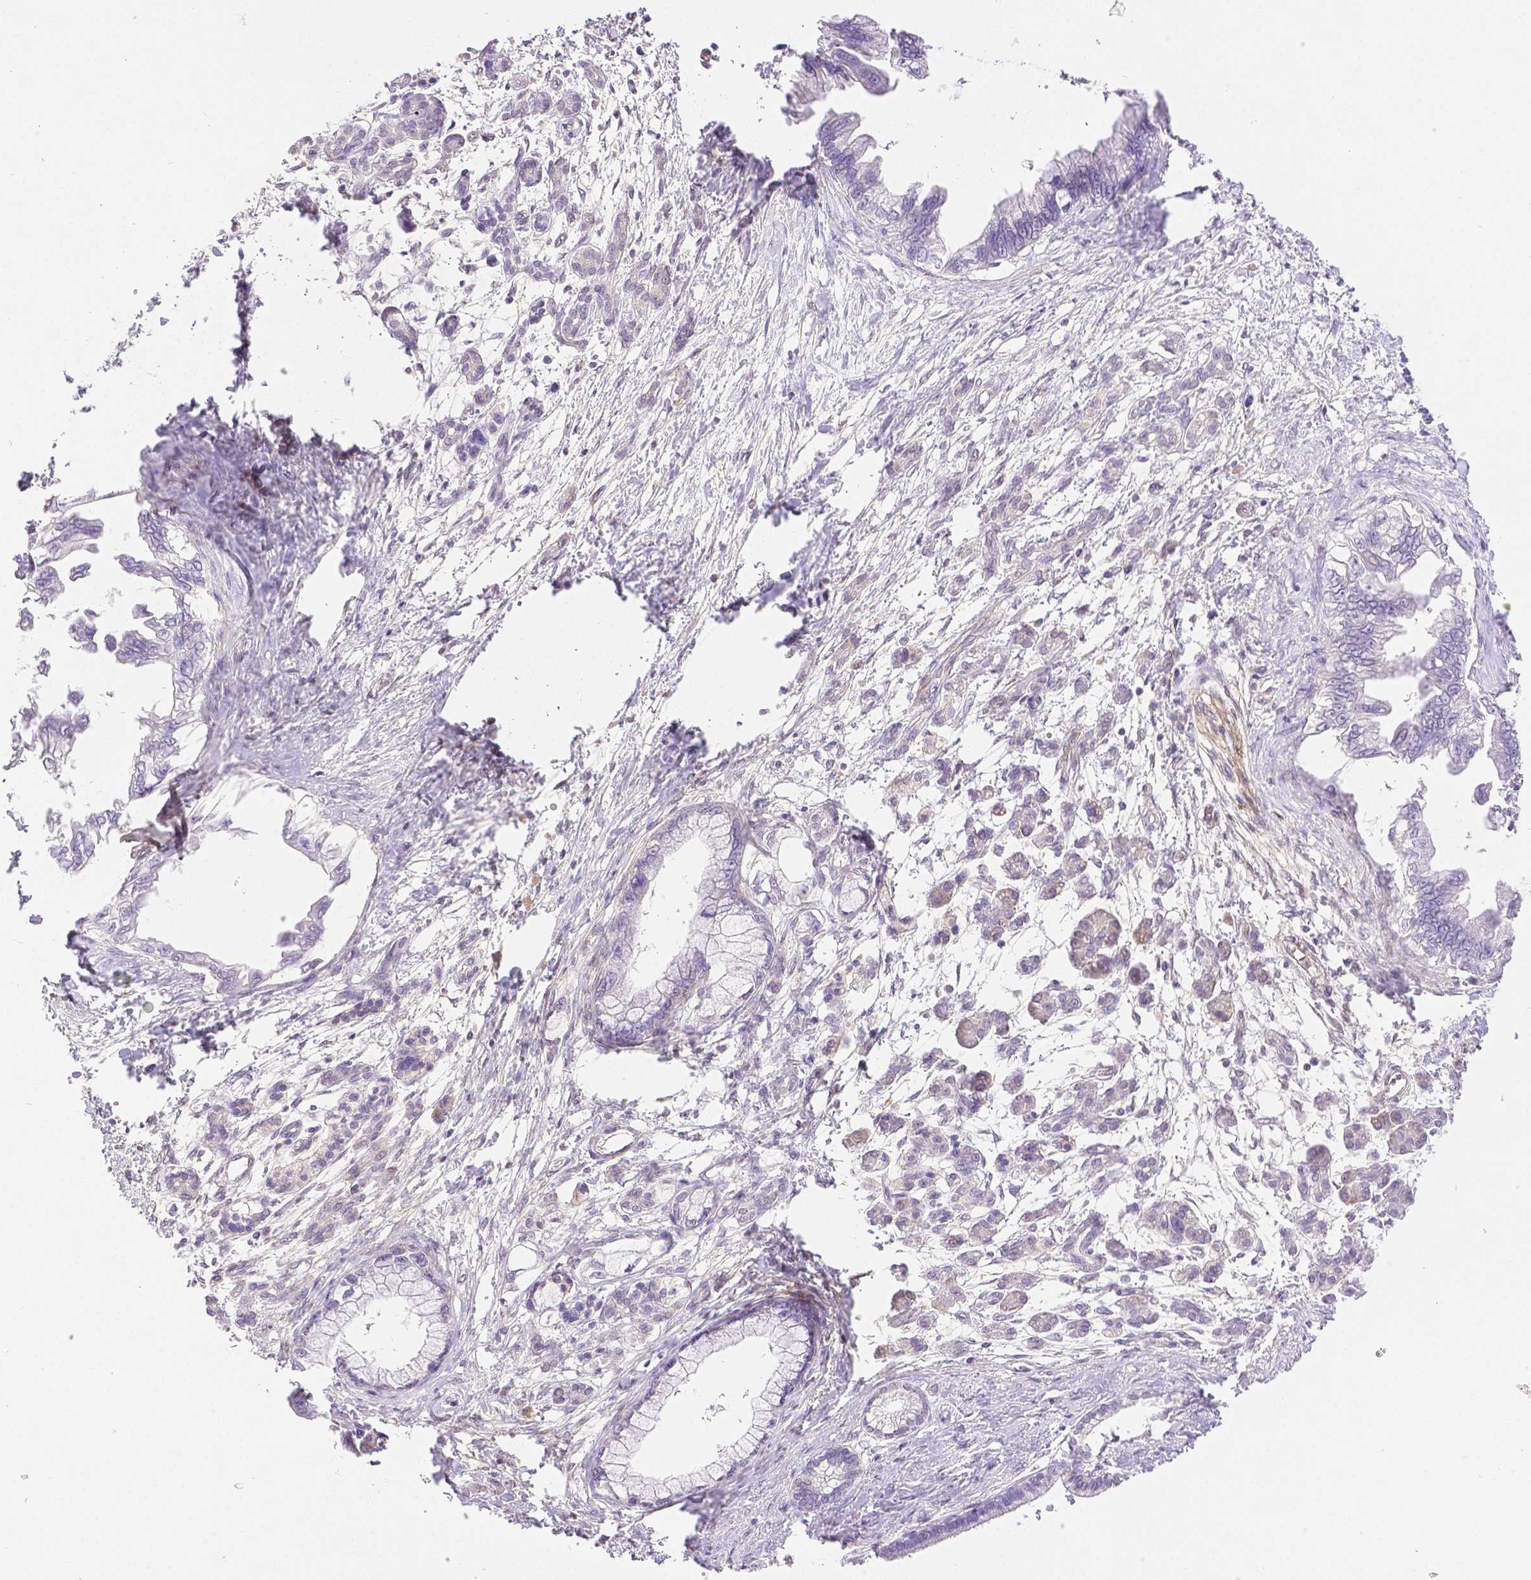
{"staining": {"intensity": "negative", "quantity": "none", "location": "none"}, "tissue": "pancreatic cancer", "cell_type": "Tumor cells", "image_type": "cancer", "snomed": [{"axis": "morphology", "description": "Adenocarcinoma, NOS"}, {"axis": "topography", "description": "Pancreas"}], "caption": "Image shows no significant protein positivity in tumor cells of adenocarcinoma (pancreatic).", "gene": "THY1", "patient": {"sex": "male", "age": 61}}